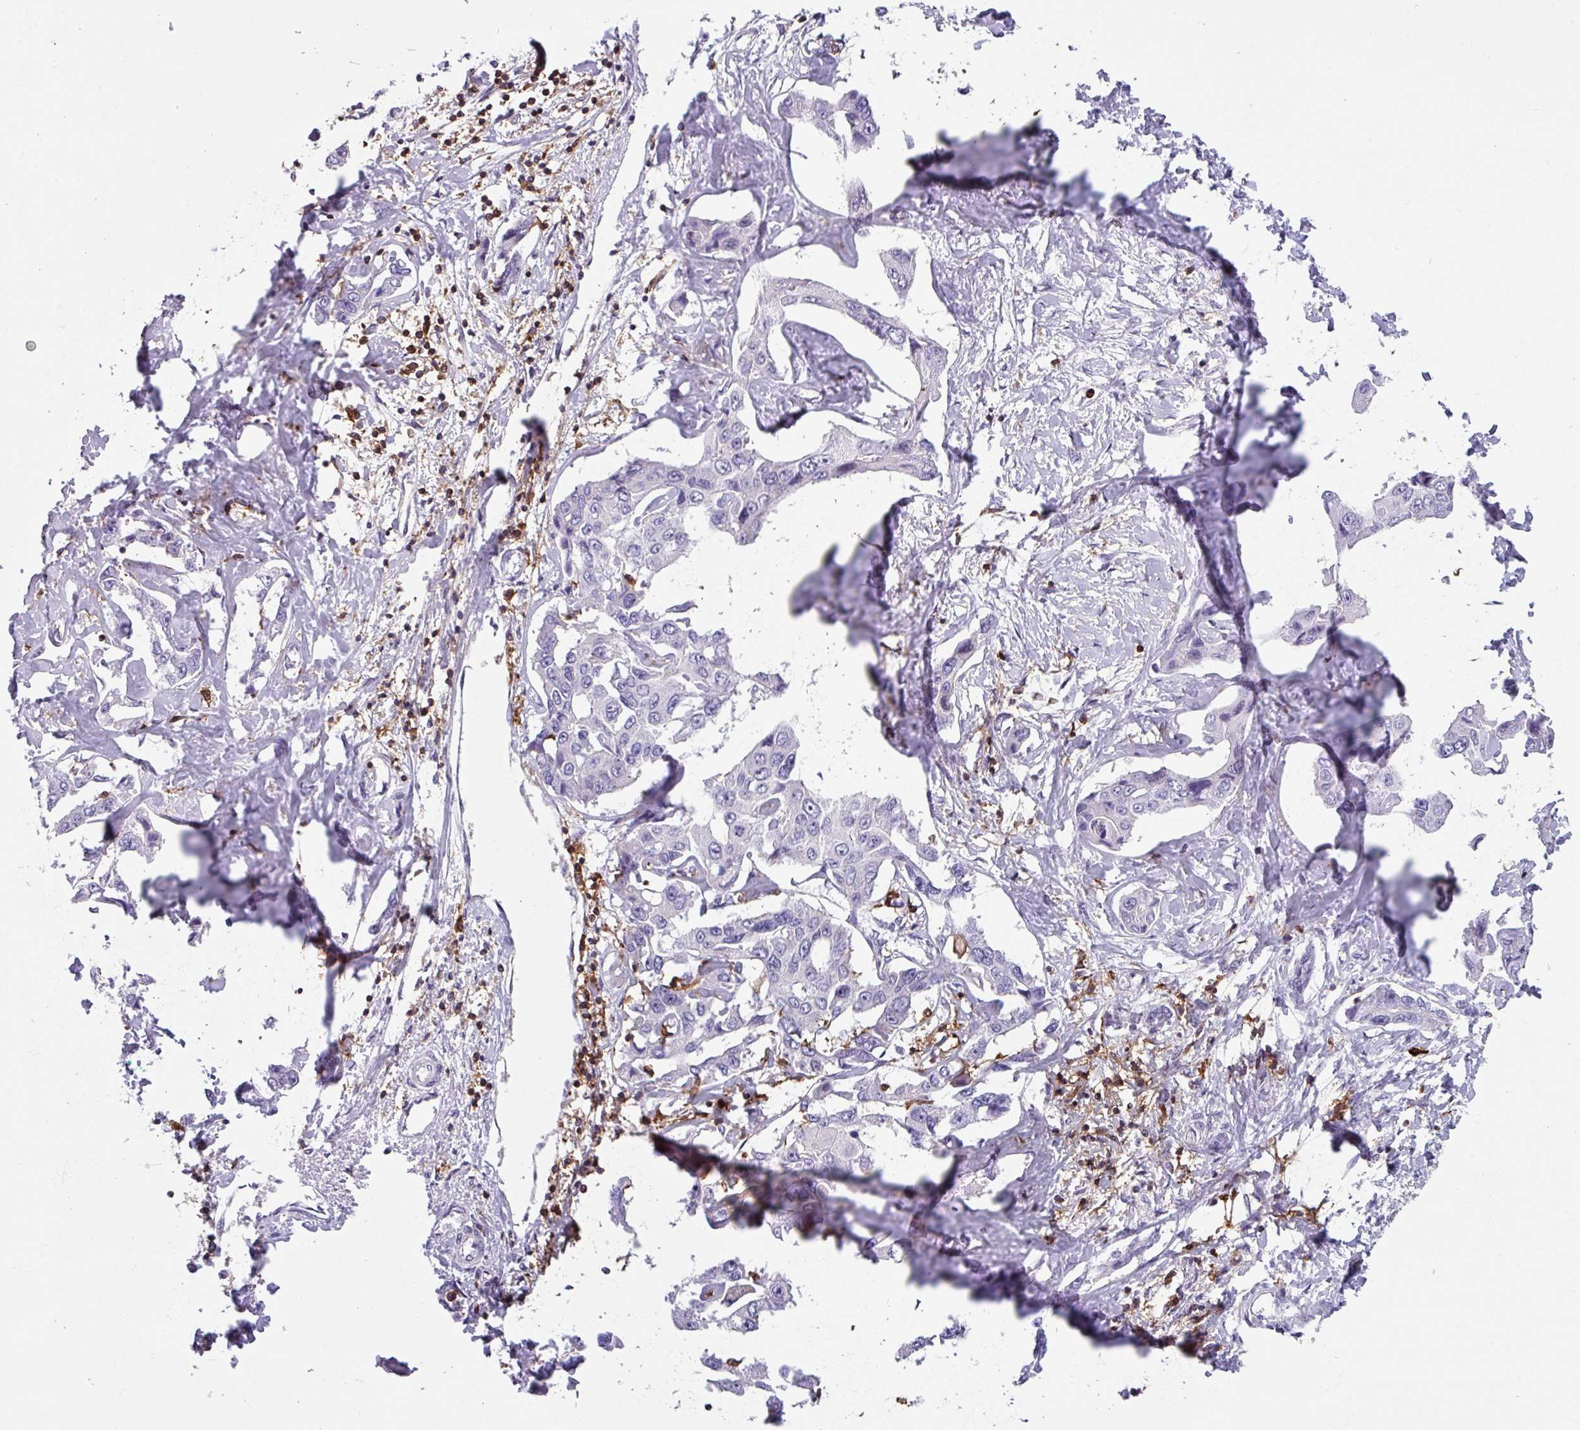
{"staining": {"intensity": "negative", "quantity": "none", "location": "none"}, "tissue": "liver cancer", "cell_type": "Tumor cells", "image_type": "cancer", "snomed": [{"axis": "morphology", "description": "Cholangiocarcinoma"}, {"axis": "topography", "description": "Liver"}], "caption": "An image of human liver cancer is negative for staining in tumor cells.", "gene": "EXOSC5", "patient": {"sex": "male", "age": 59}}